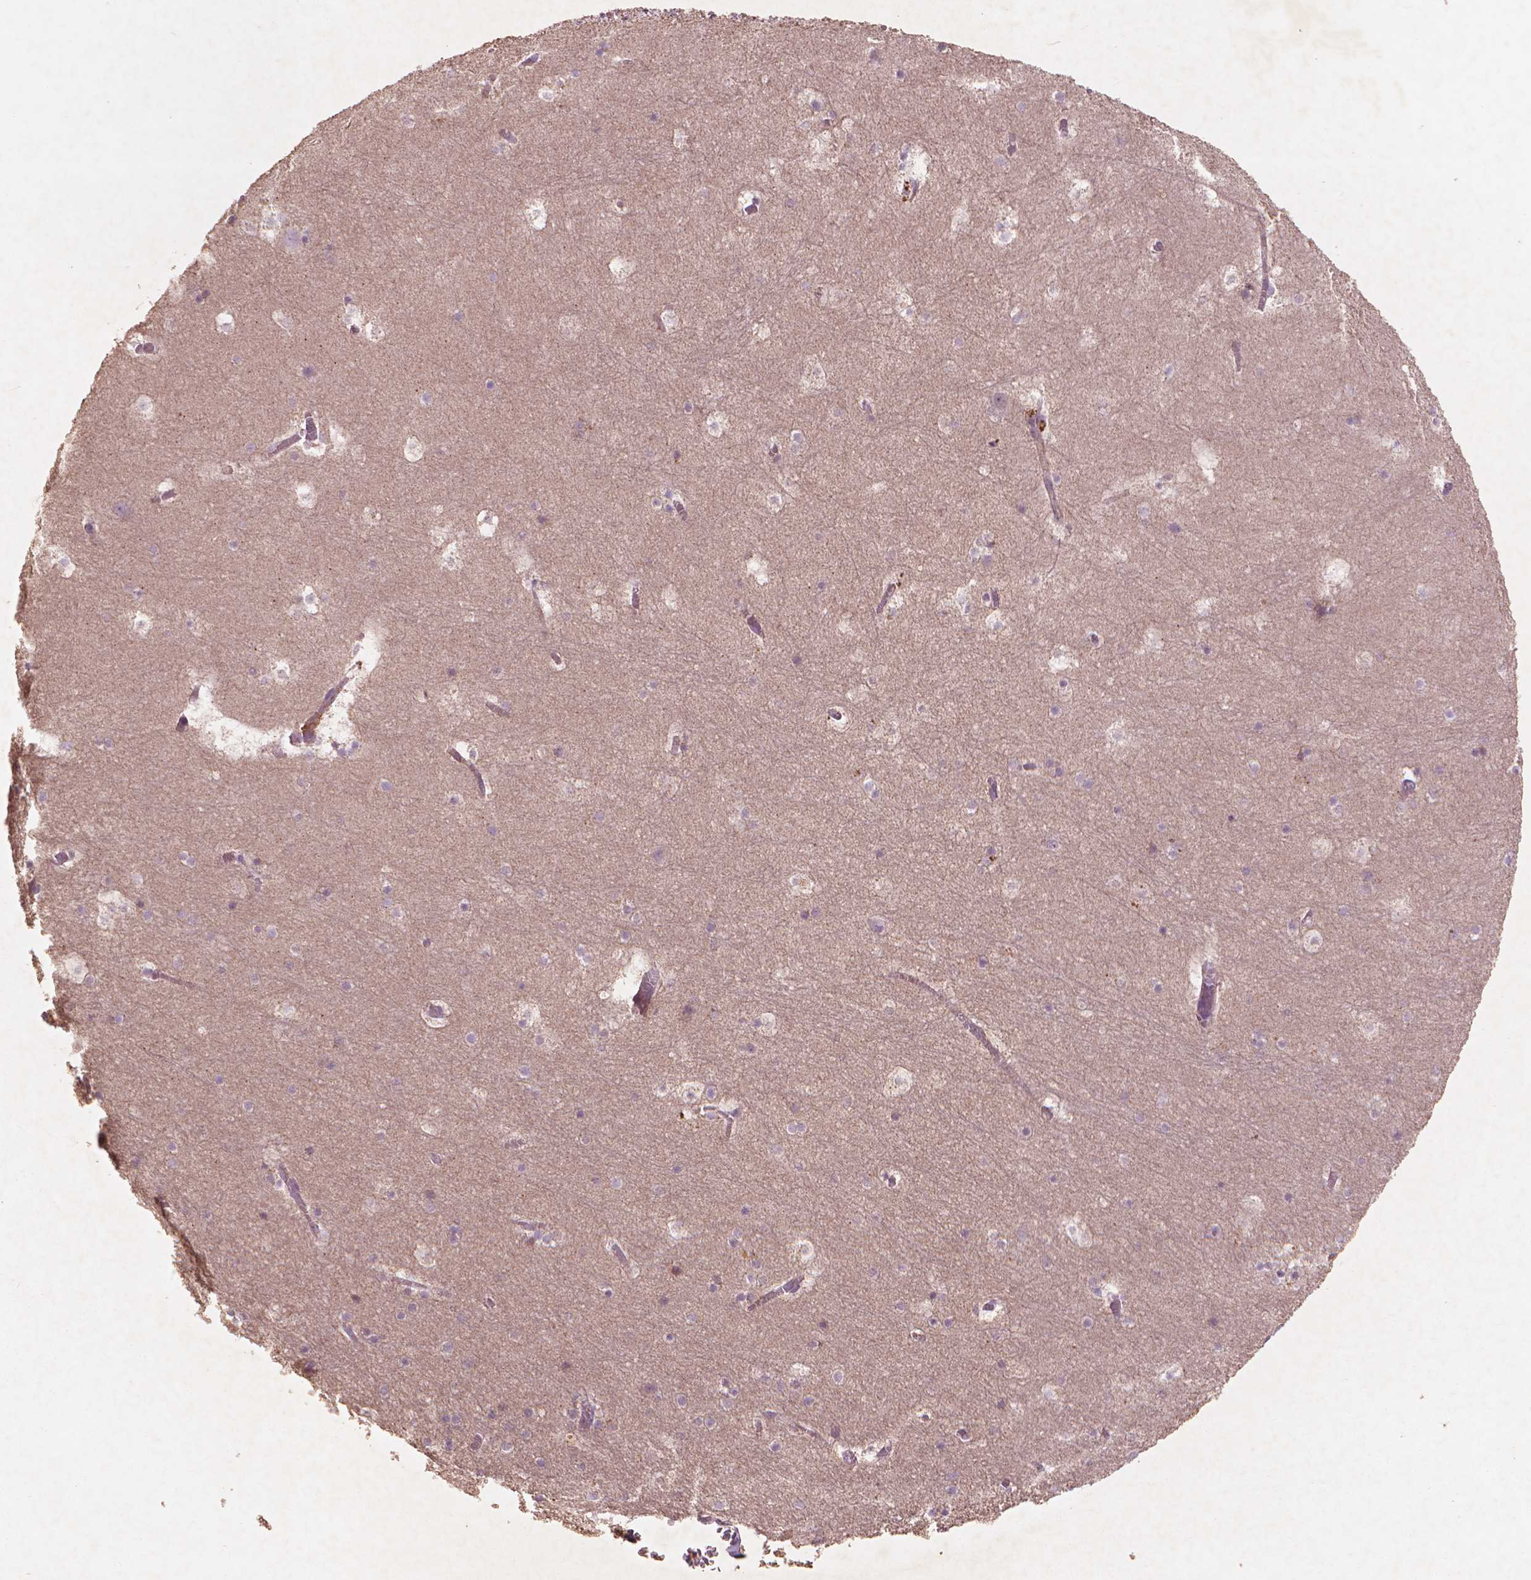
{"staining": {"intensity": "weak", "quantity": "<25%", "location": "cytoplasmic/membranous"}, "tissue": "hippocampus", "cell_type": "Glial cells", "image_type": "normal", "snomed": [{"axis": "morphology", "description": "Normal tissue, NOS"}, {"axis": "topography", "description": "Hippocampus"}], "caption": "A high-resolution micrograph shows immunohistochemistry (IHC) staining of unremarkable hippocampus, which shows no significant positivity in glial cells. (DAB (3,3'-diaminobenzidine) immunohistochemistry with hematoxylin counter stain).", "gene": "NLRX1", "patient": {"sex": "male", "age": 45}}